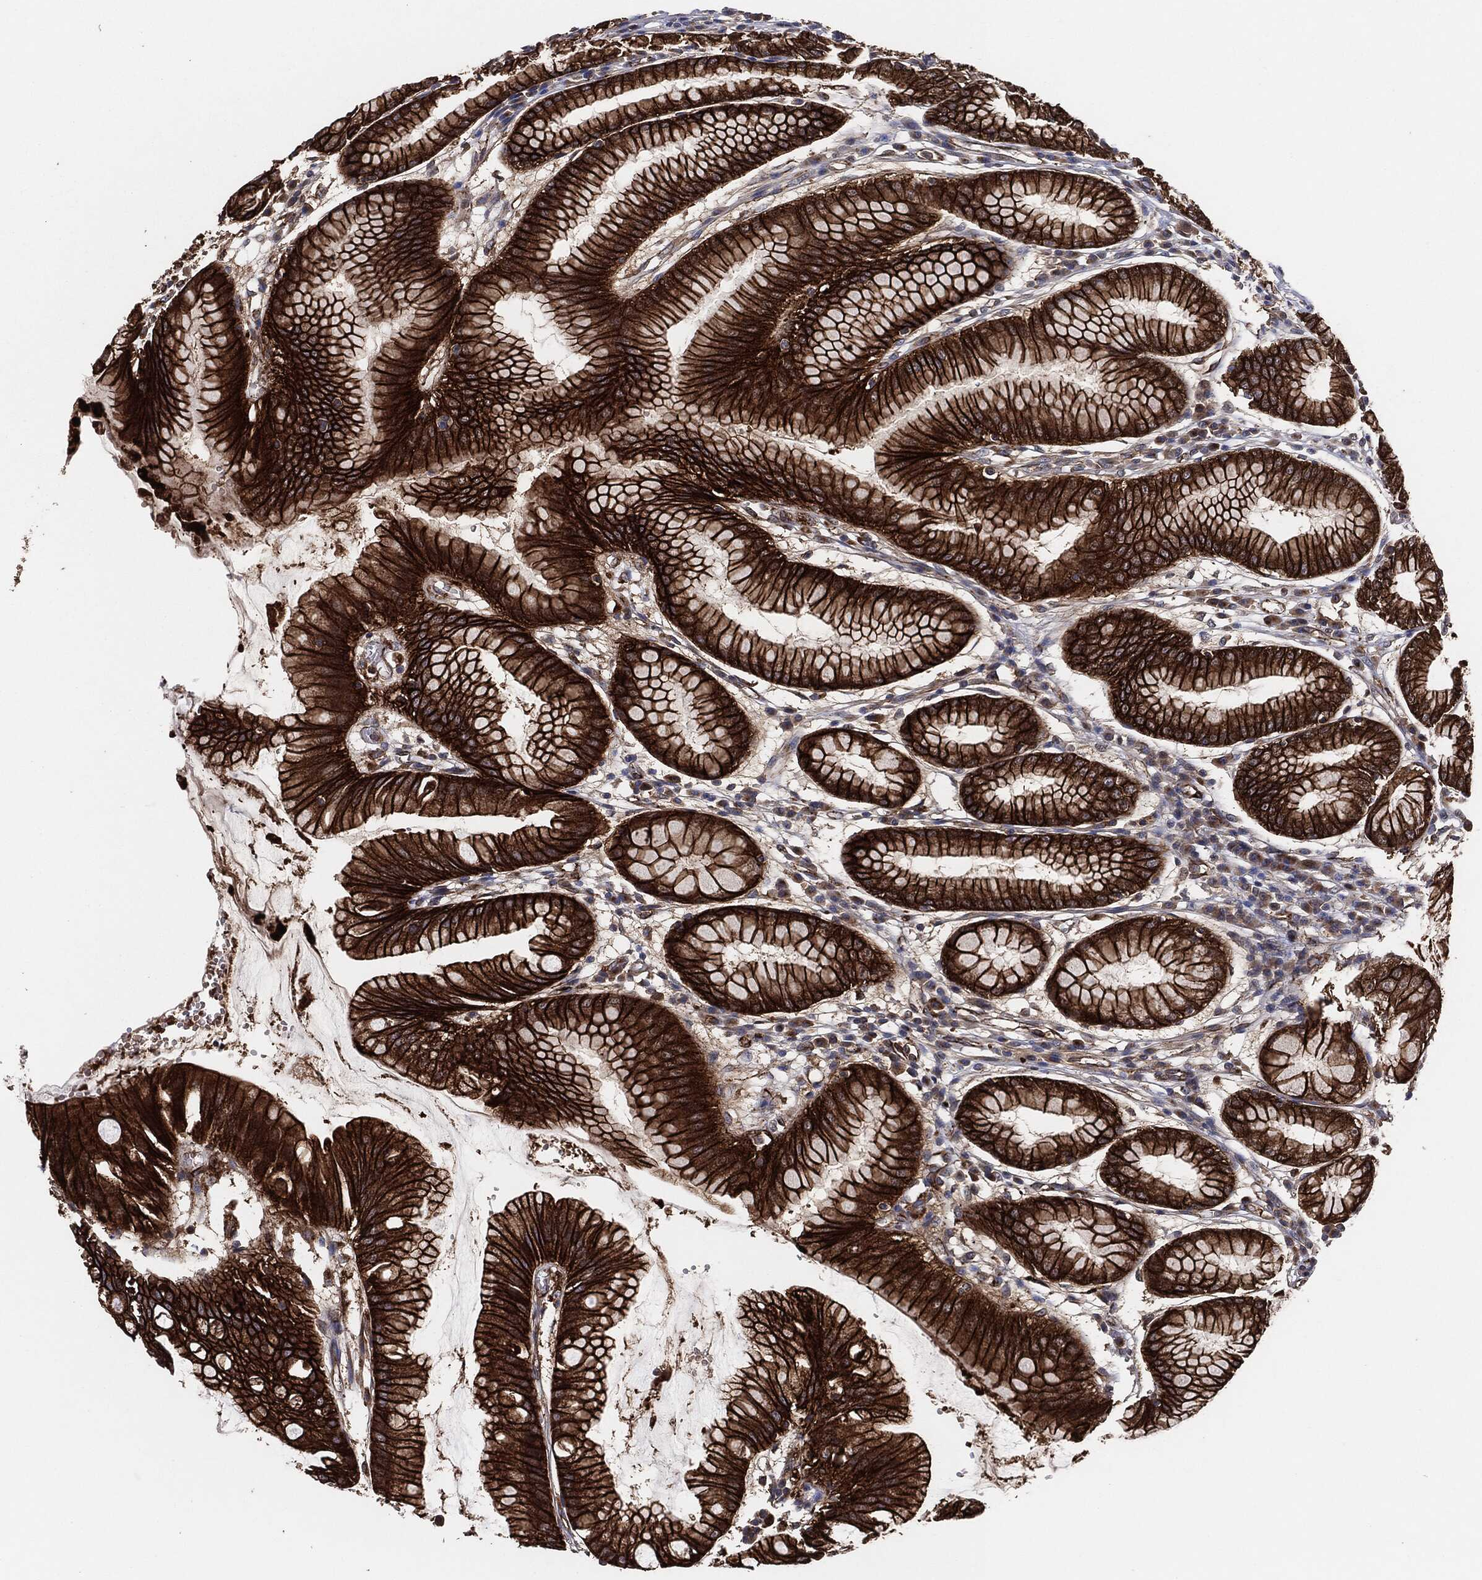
{"staining": {"intensity": "strong", "quantity": ">75%", "location": "cytoplasmic/membranous"}, "tissue": "stomach", "cell_type": "Glandular cells", "image_type": "normal", "snomed": [{"axis": "morphology", "description": "Normal tissue, NOS"}, {"axis": "morphology", "description": "Inflammation, NOS"}, {"axis": "topography", "description": "Stomach, lower"}], "caption": "Protein analysis of unremarkable stomach displays strong cytoplasmic/membranous positivity in about >75% of glandular cells.", "gene": "CTNNA1", "patient": {"sex": "male", "age": 59}}